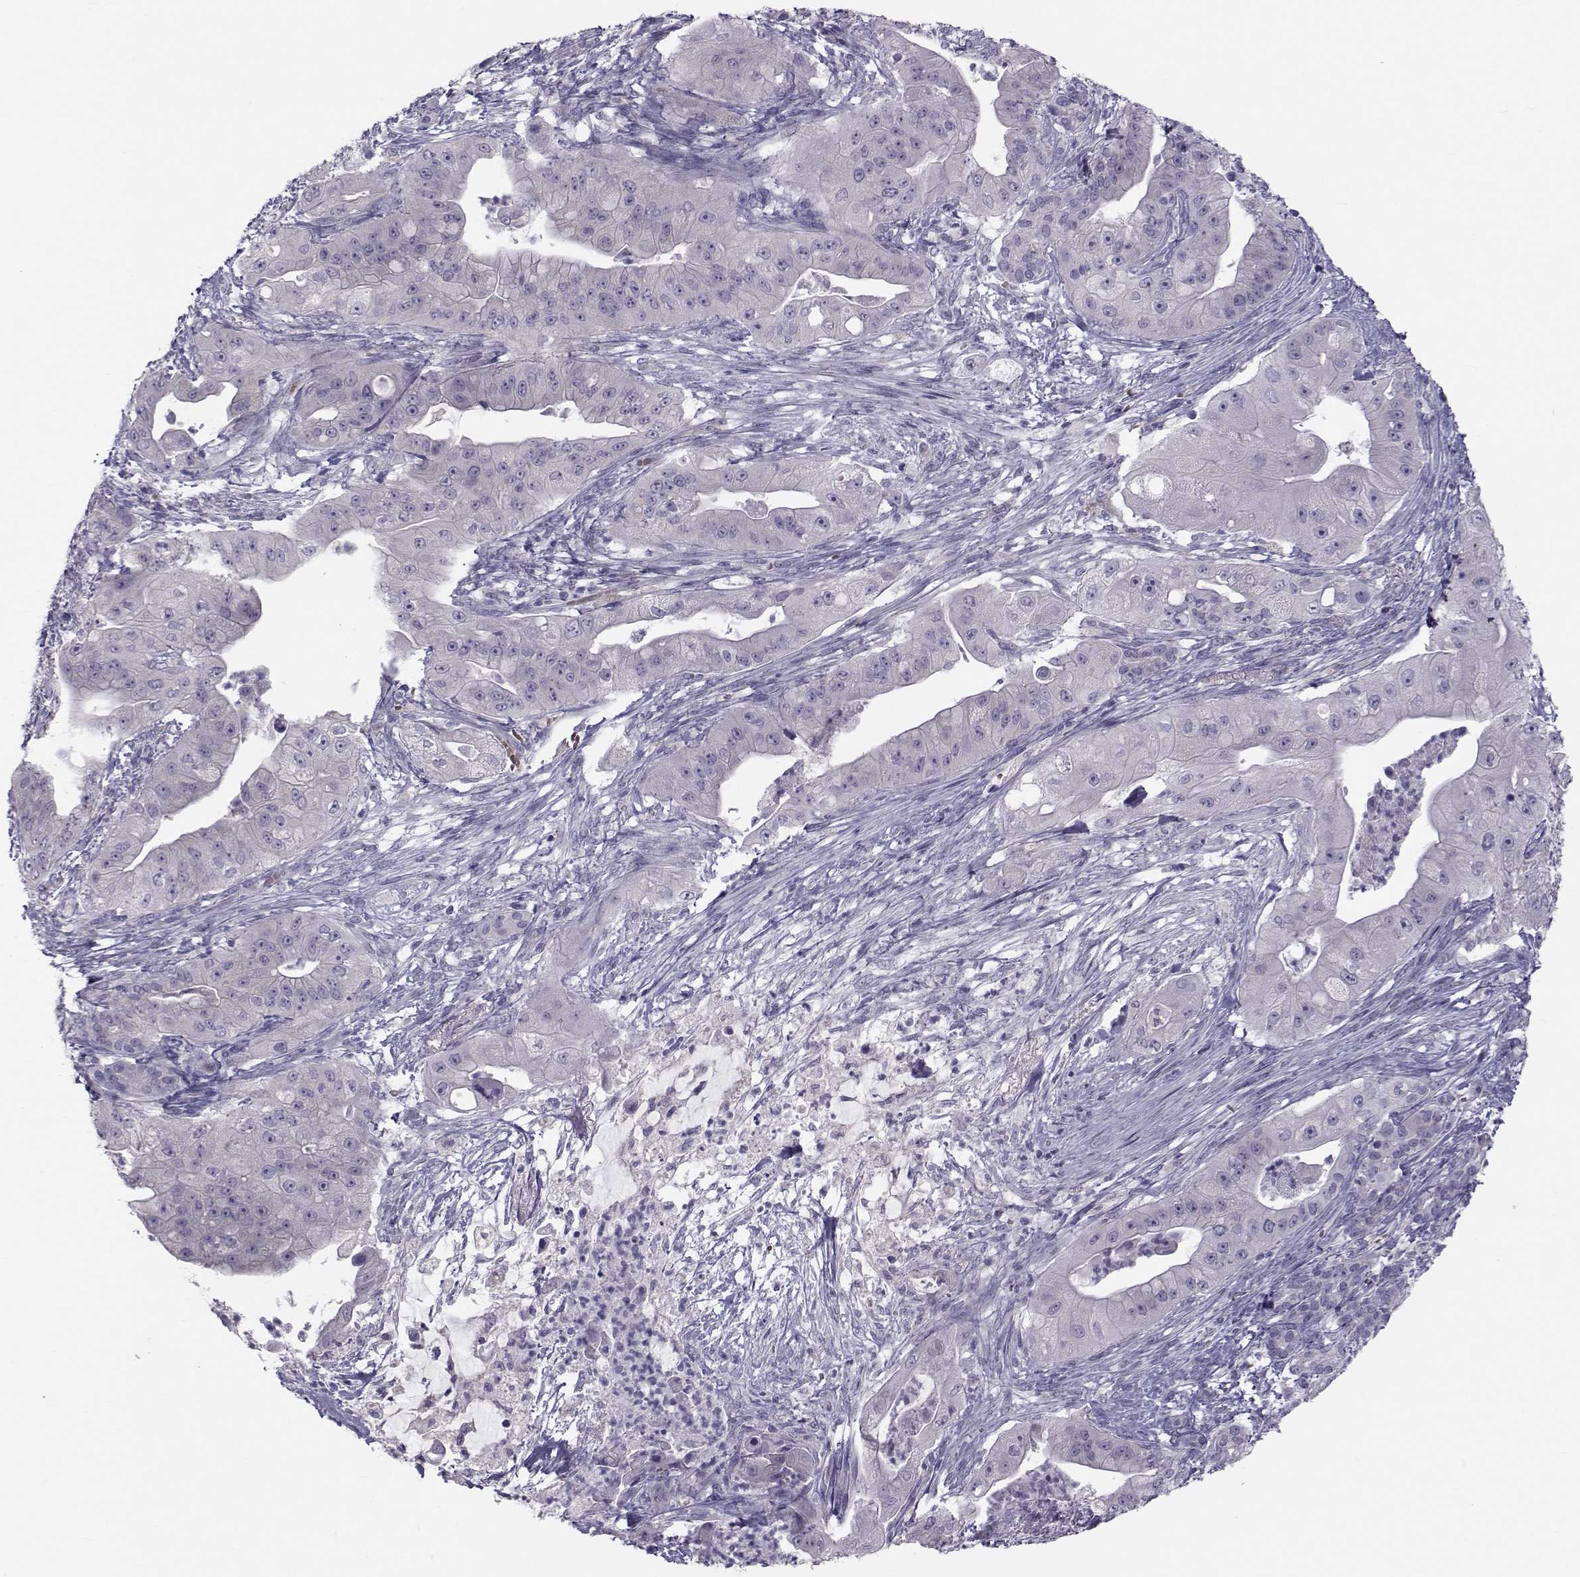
{"staining": {"intensity": "negative", "quantity": "none", "location": "none"}, "tissue": "pancreatic cancer", "cell_type": "Tumor cells", "image_type": "cancer", "snomed": [{"axis": "morphology", "description": "Normal tissue, NOS"}, {"axis": "morphology", "description": "Inflammation, NOS"}, {"axis": "morphology", "description": "Adenocarcinoma, NOS"}, {"axis": "topography", "description": "Pancreas"}], "caption": "Tumor cells show no significant positivity in adenocarcinoma (pancreatic).", "gene": "GARIN3", "patient": {"sex": "male", "age": 57}}